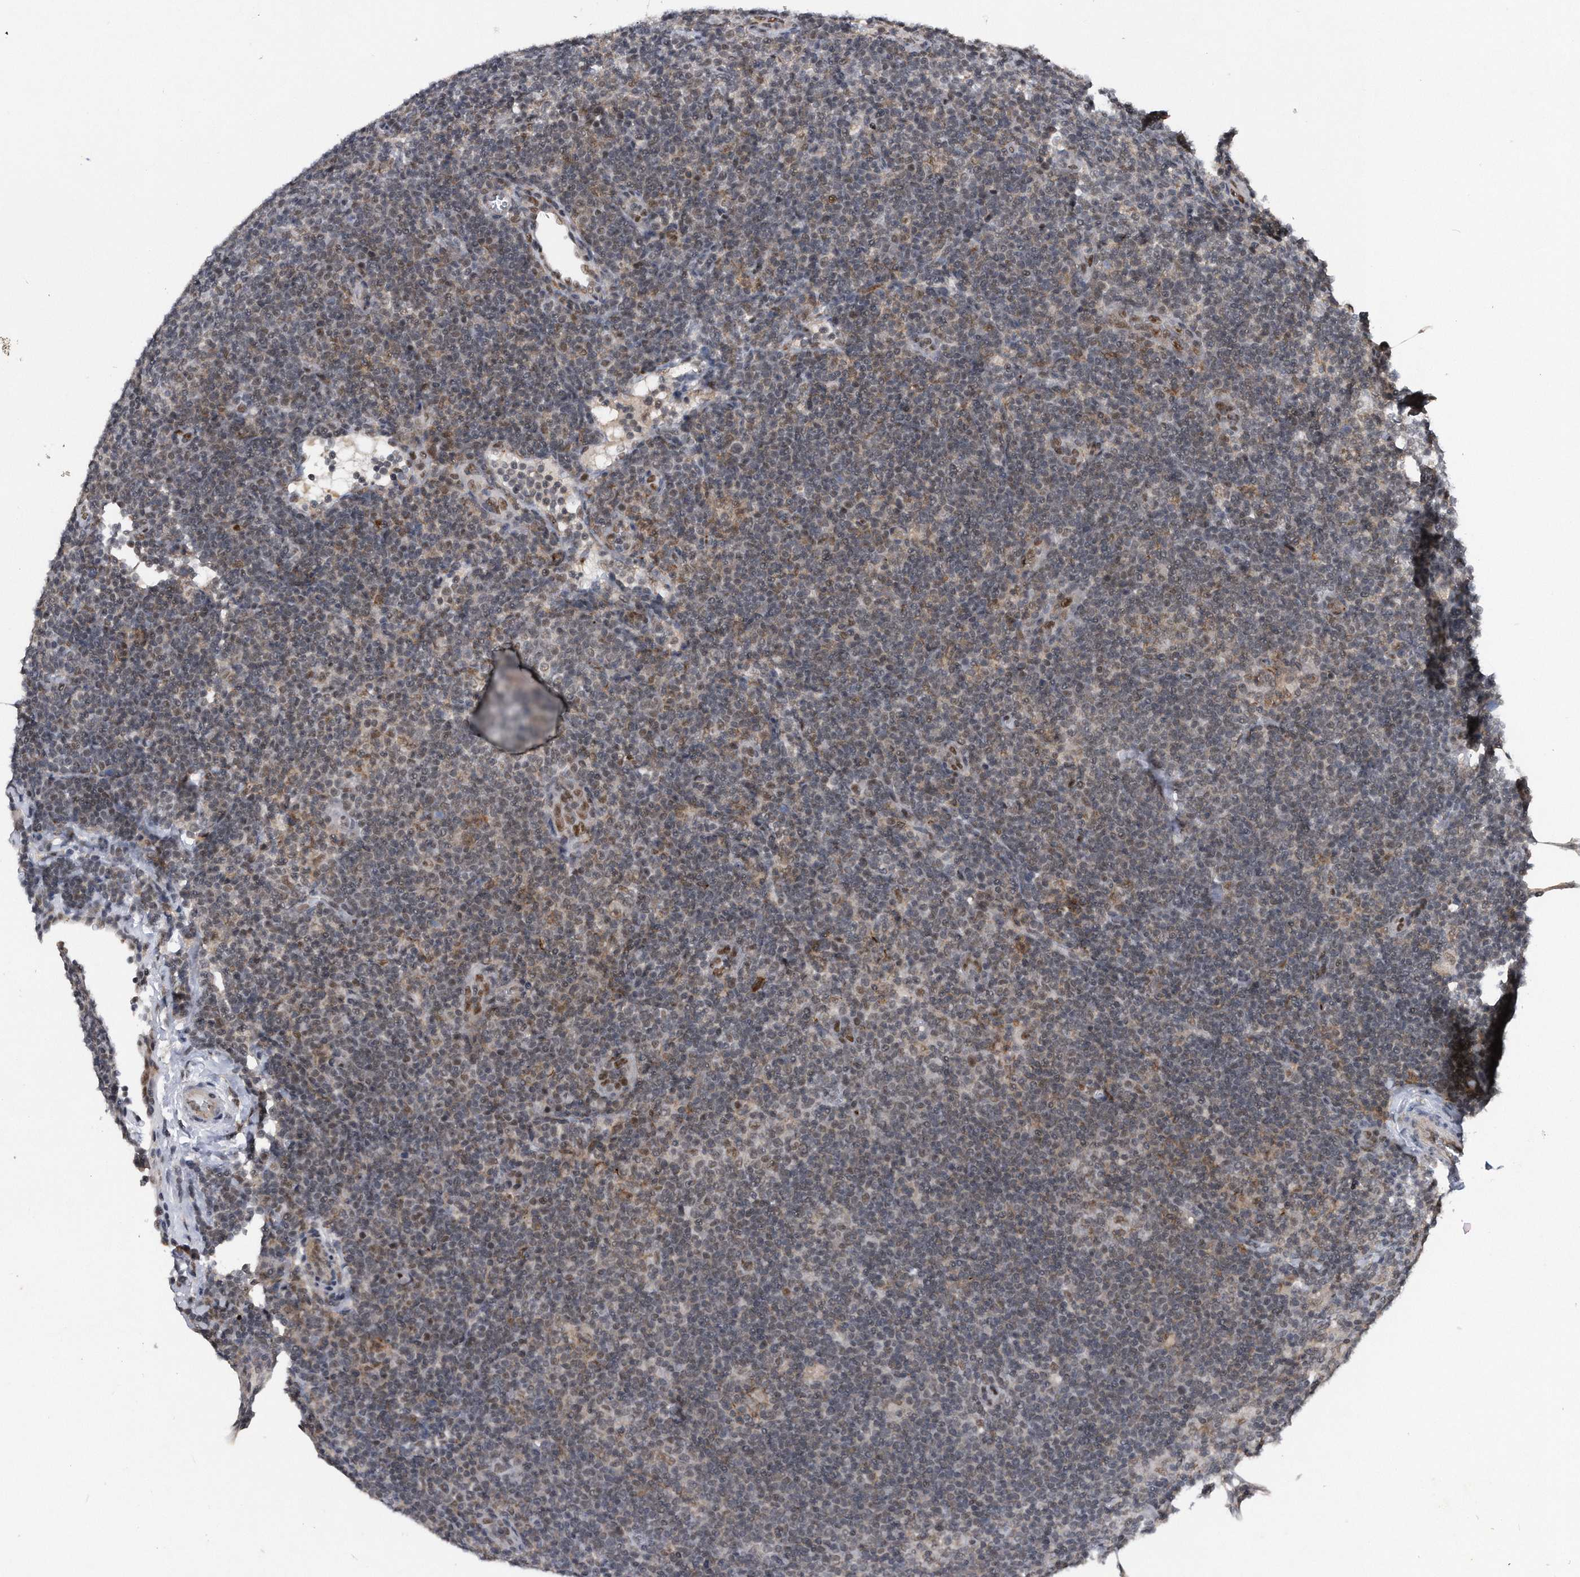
{"staining": {"intensity": "moderate", "quantity": "25%-75%", "location": "nuclear"}, "tissue": "lymphoma", "cell_type": "Tumor cells", "image_type": "cancer", "snomed": [{"axis": "morphology", "description": "Hodgkin's disease, NOS"}, {"axis": "topography", "description": "Lymph node"}], "caption": "Immunohistochemical staining of human lymphoma exhibits moderate nuclear protein expression in approximately 25%-75% of tumor cells.", "gene": "VIRMA", "patient": {"sex": "female", "age": 57}}